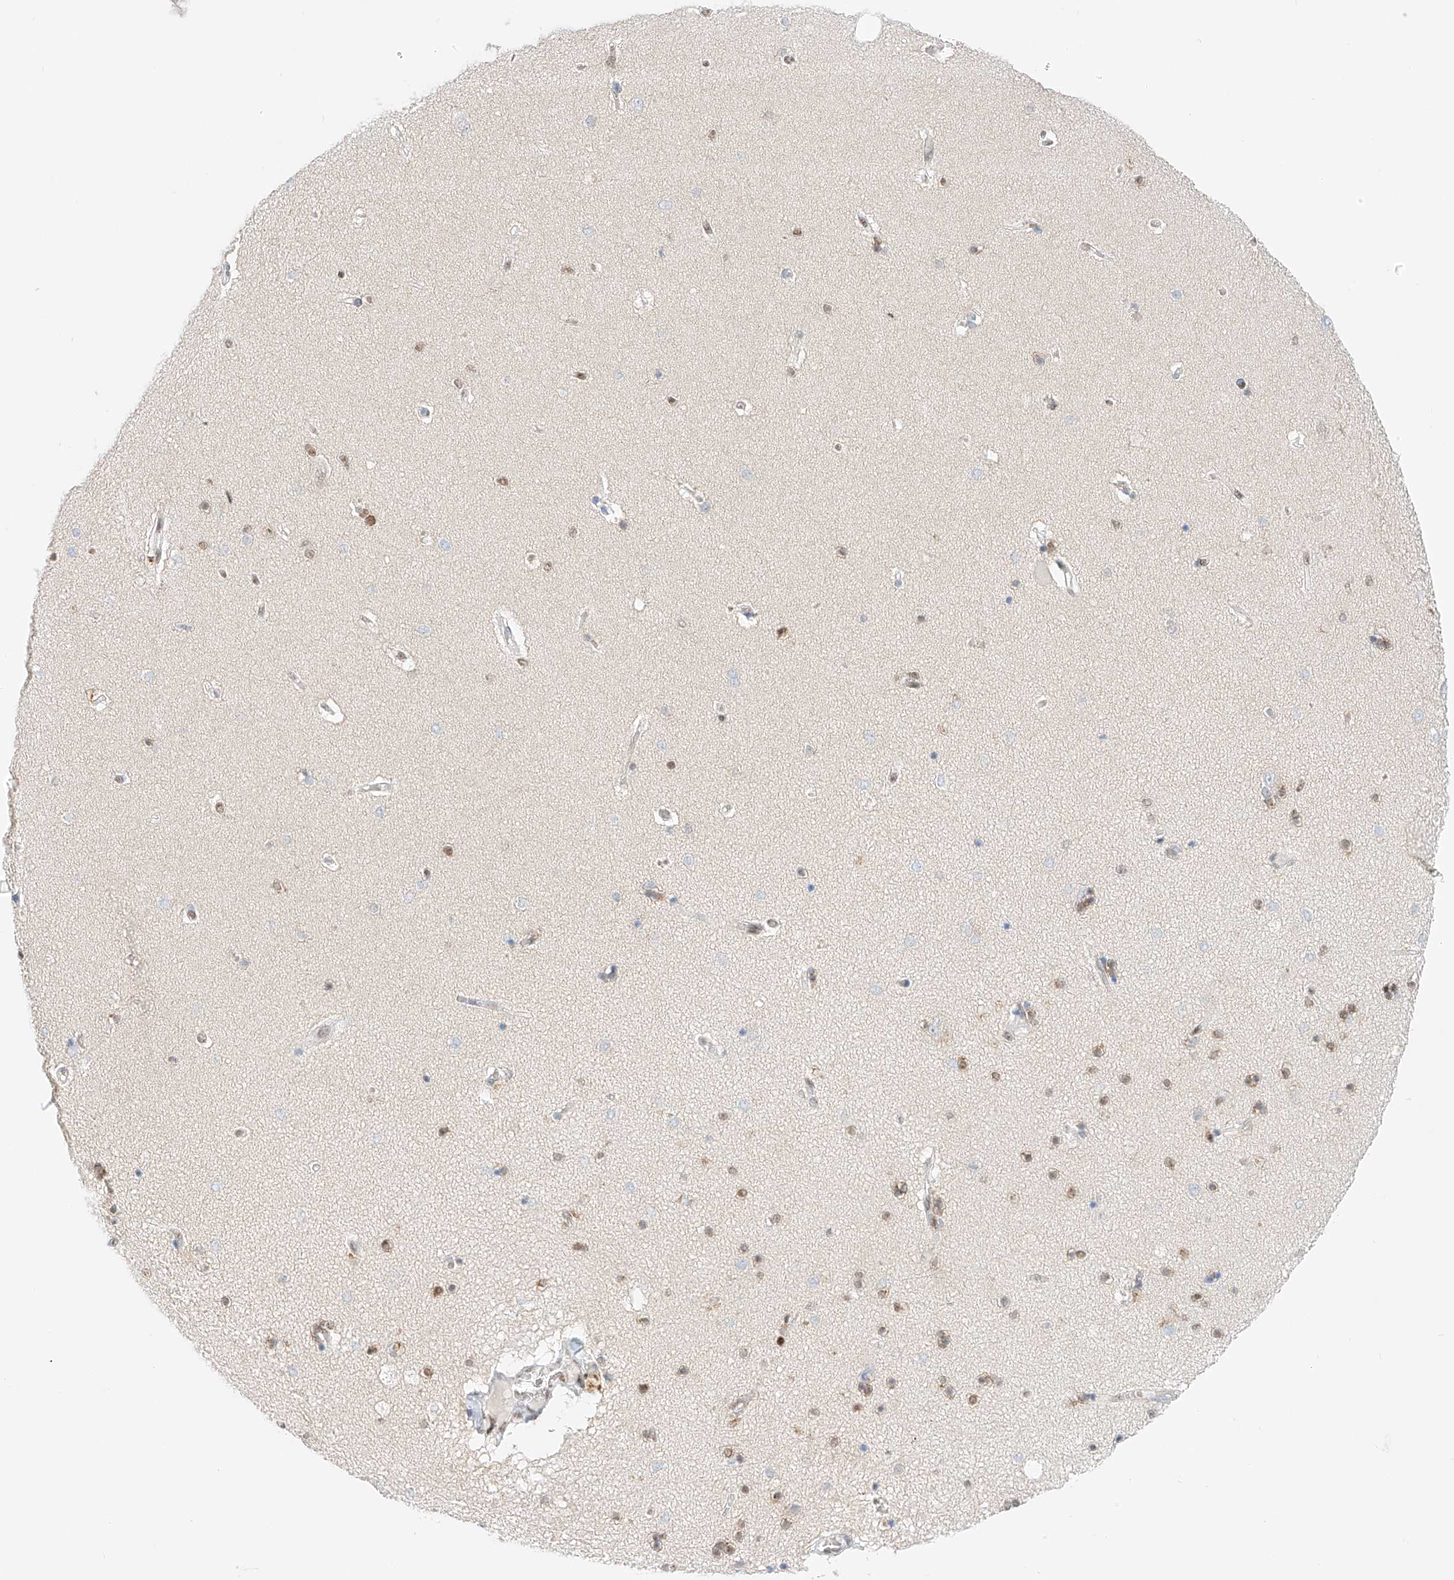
{"staining": {"intensity": "moderate", "quantity": "<25%", "location": "nuclear"}, "tissue": "hippocampus", "cell_type": "Glial cells", "image_type": "normal", "snomed": [{"axis": "morphology", "description": "Normal tissue, NOS"}, {"axis": "topography", "description": "Hippocampus"}], "caption": "Brown immunohistochemical staining in unremarkable hippocampus exhibits moderate nuclear staining in approximately <25% of glial cells.", "gene": "APIP", "patient": {"sex": "female", "age": 54}}